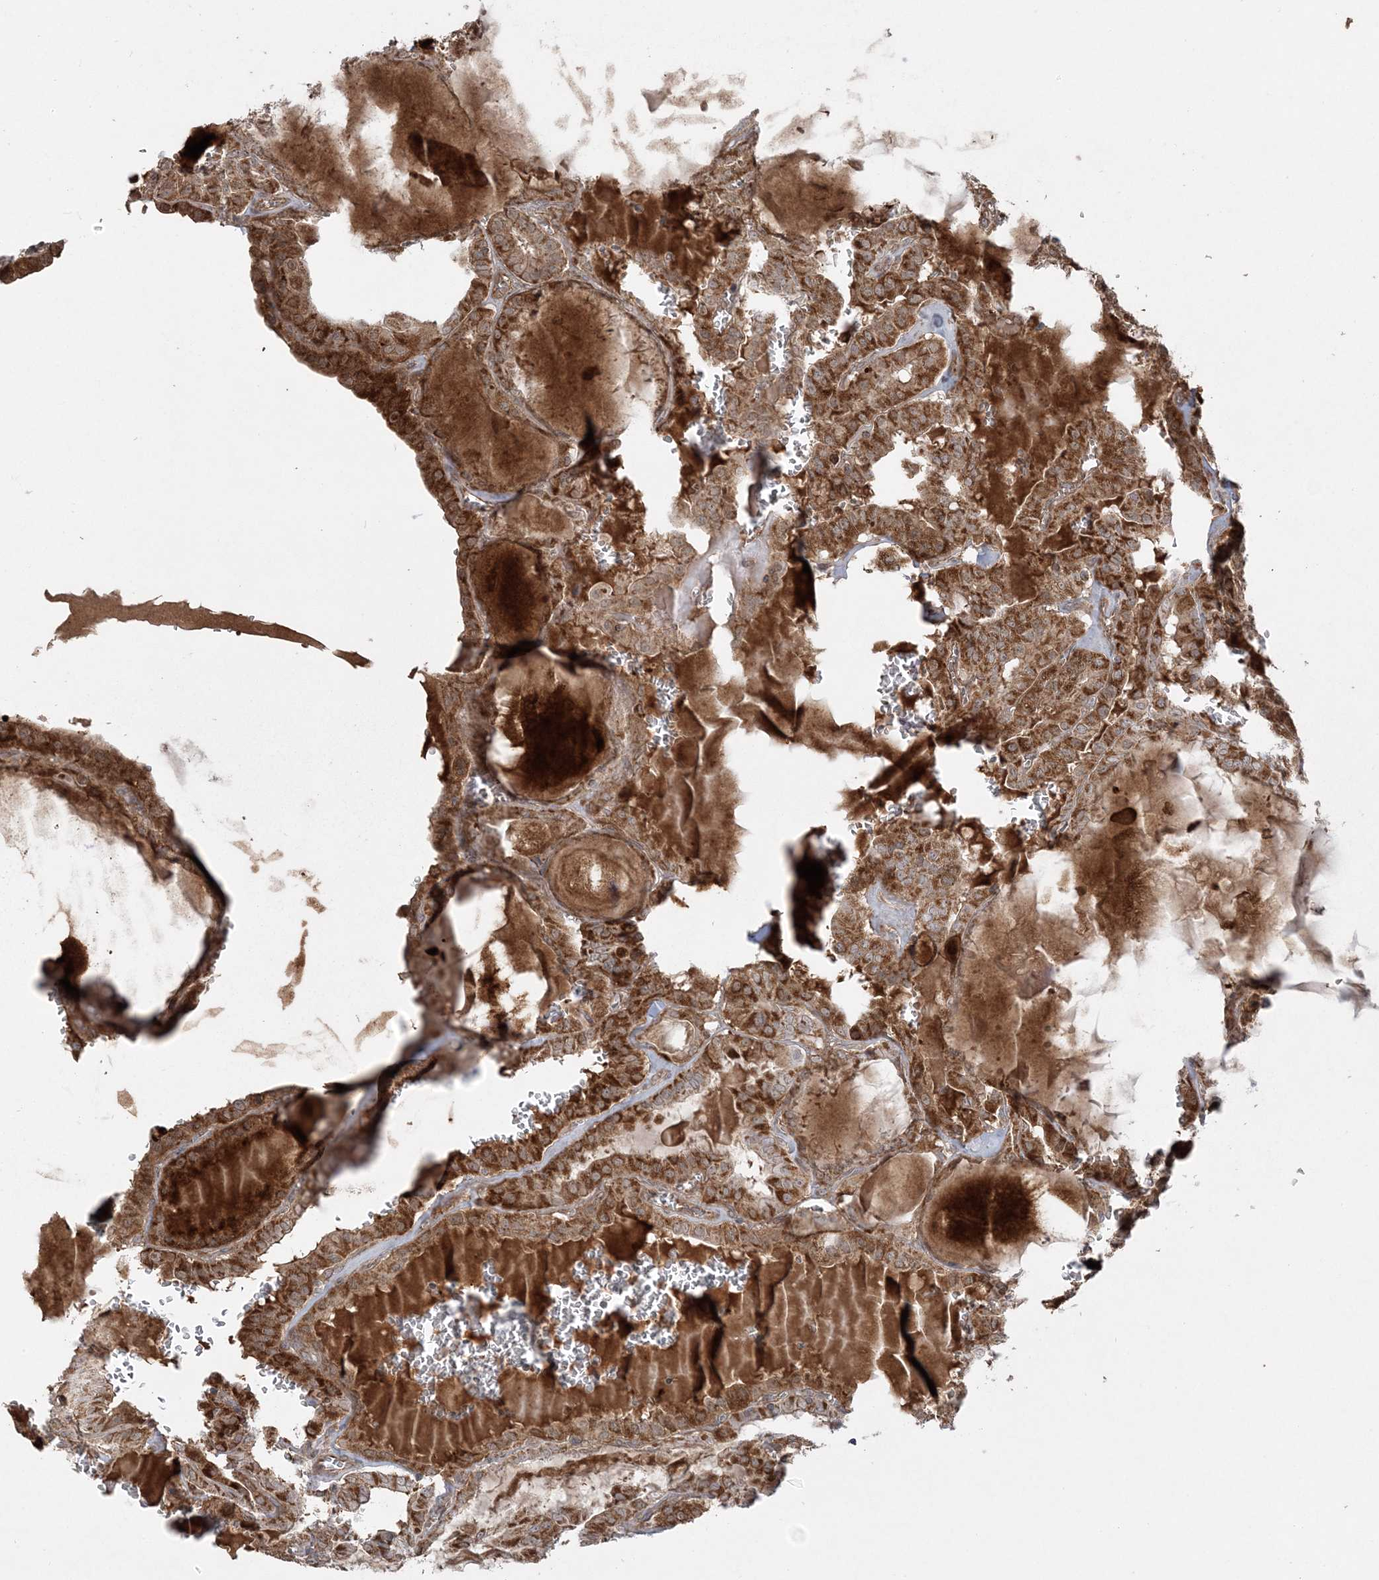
{"staining": {"intensity": "strong", "quantity": ">75%", "location": "cytoplasmic/membranous"}, "tissue": "thyroid cancer", "cell_type": "Tumor cells", "image_type": "cancer", "snomed": [{"axis": "morphology", "description": "Papillary adenocarcinoma, NOS"}, {"axis": "topography", "description": "Thyroid gland"}], "caption": "This is an image of IHC staining of thyroid cancer, which shows strong expression in the cytoplasmic/membranous of tumor cells.", "gene": "SCLT1", "patient": {"sex": "male", "age": 52}}